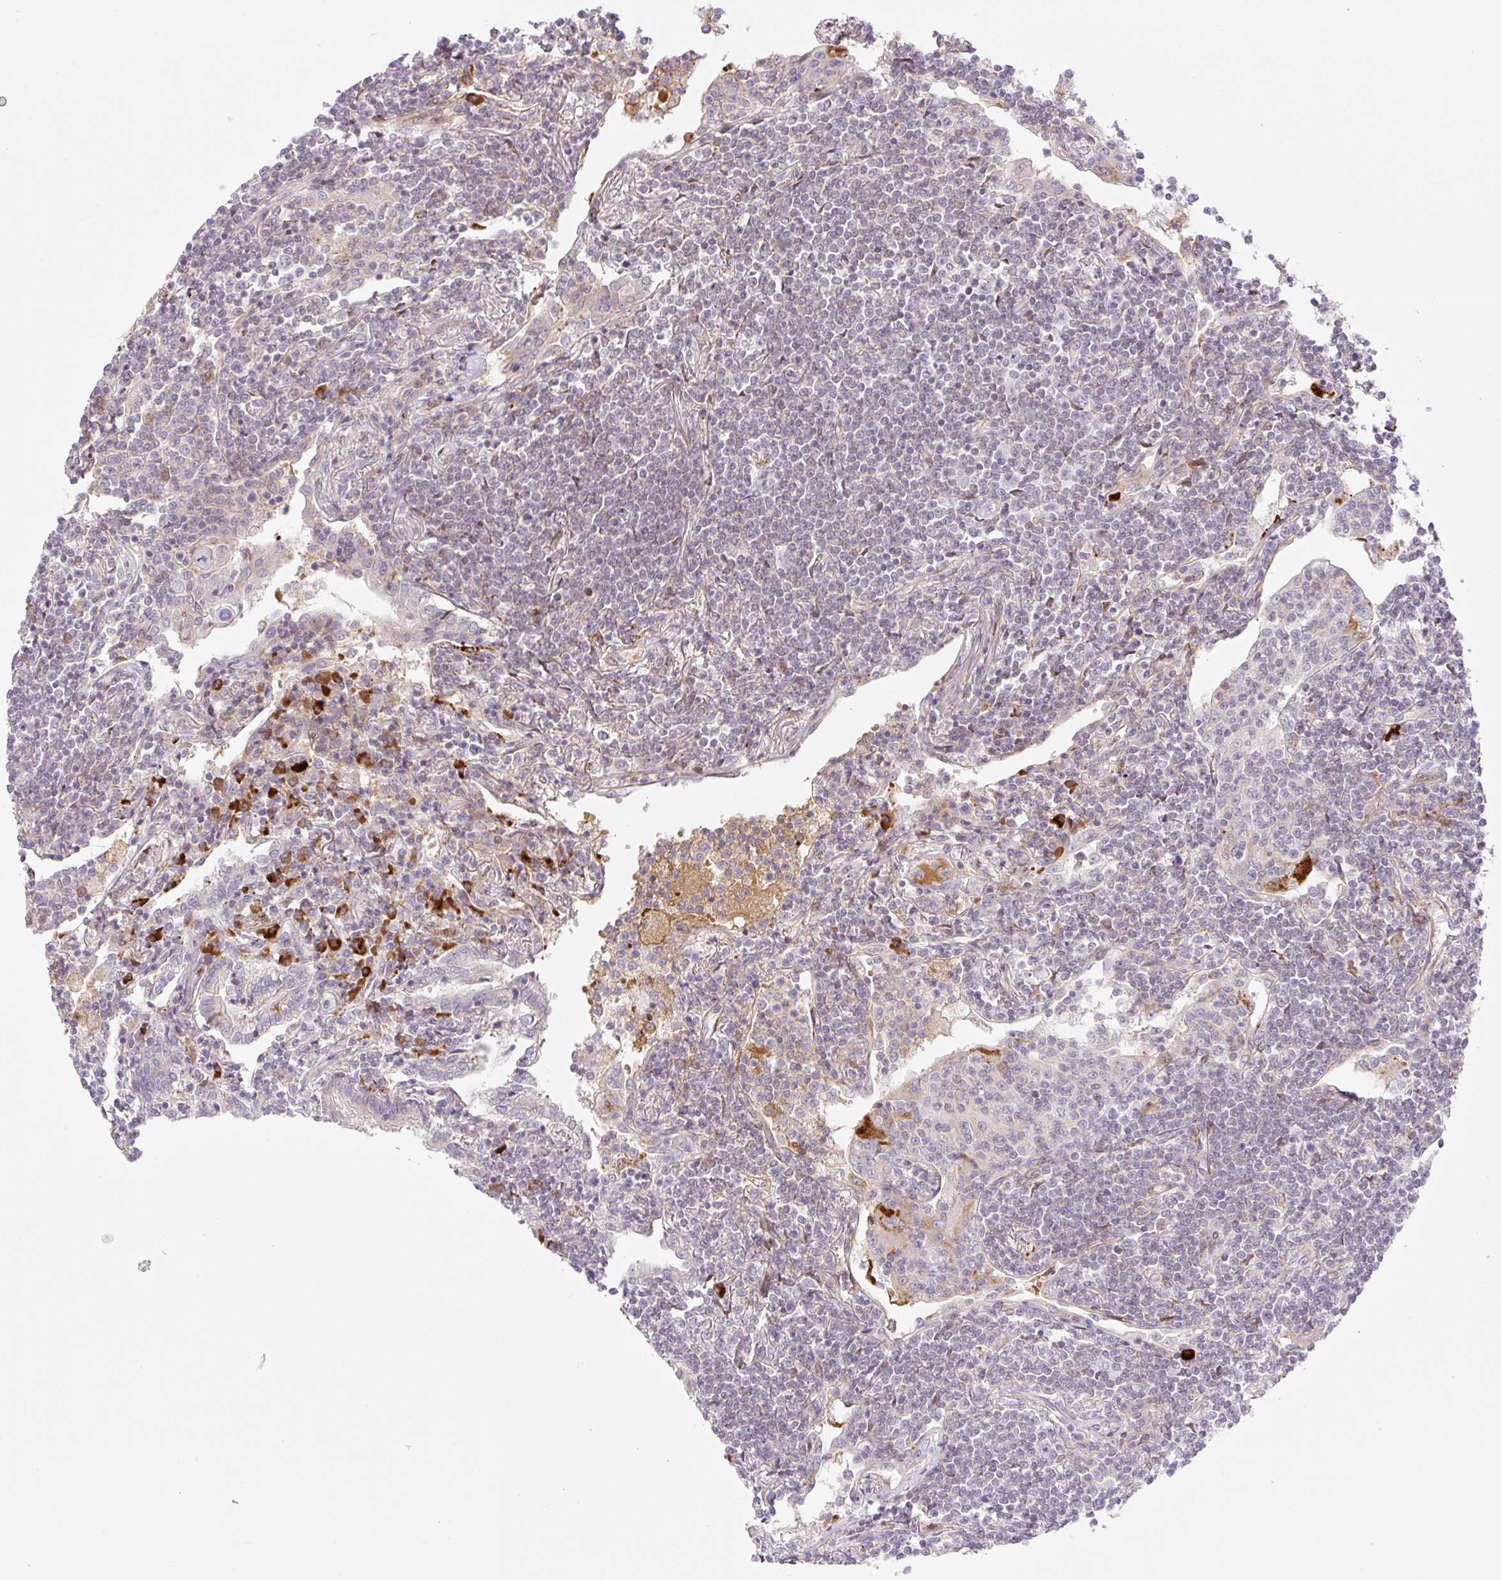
{"staining": {"intensity": "negative", "quantity": "none", "location": "none"}, "tissue": "lymphoma", "cell_type": "Tumor cells", "image_type": "cancer", "snomed": [{"axis": "morphology", "description": "Malignant lymphoma, non-Hodgkin's type, Low grade"}, {"axis": "topography", "description": "Lung"}], "caption": "A high-resolution photomicrograph shows immunohistochemistry (IHC) staining of lymphoma, which reveals no significant staining in tumor cells. The staining is performed using DAB (3,3'-diaminobenzidine) brown chromogen with nuclei counter-stained in using hematoxylin.", "gene": "ZFP41", "patient": {"sex": "female", "age": 71}}